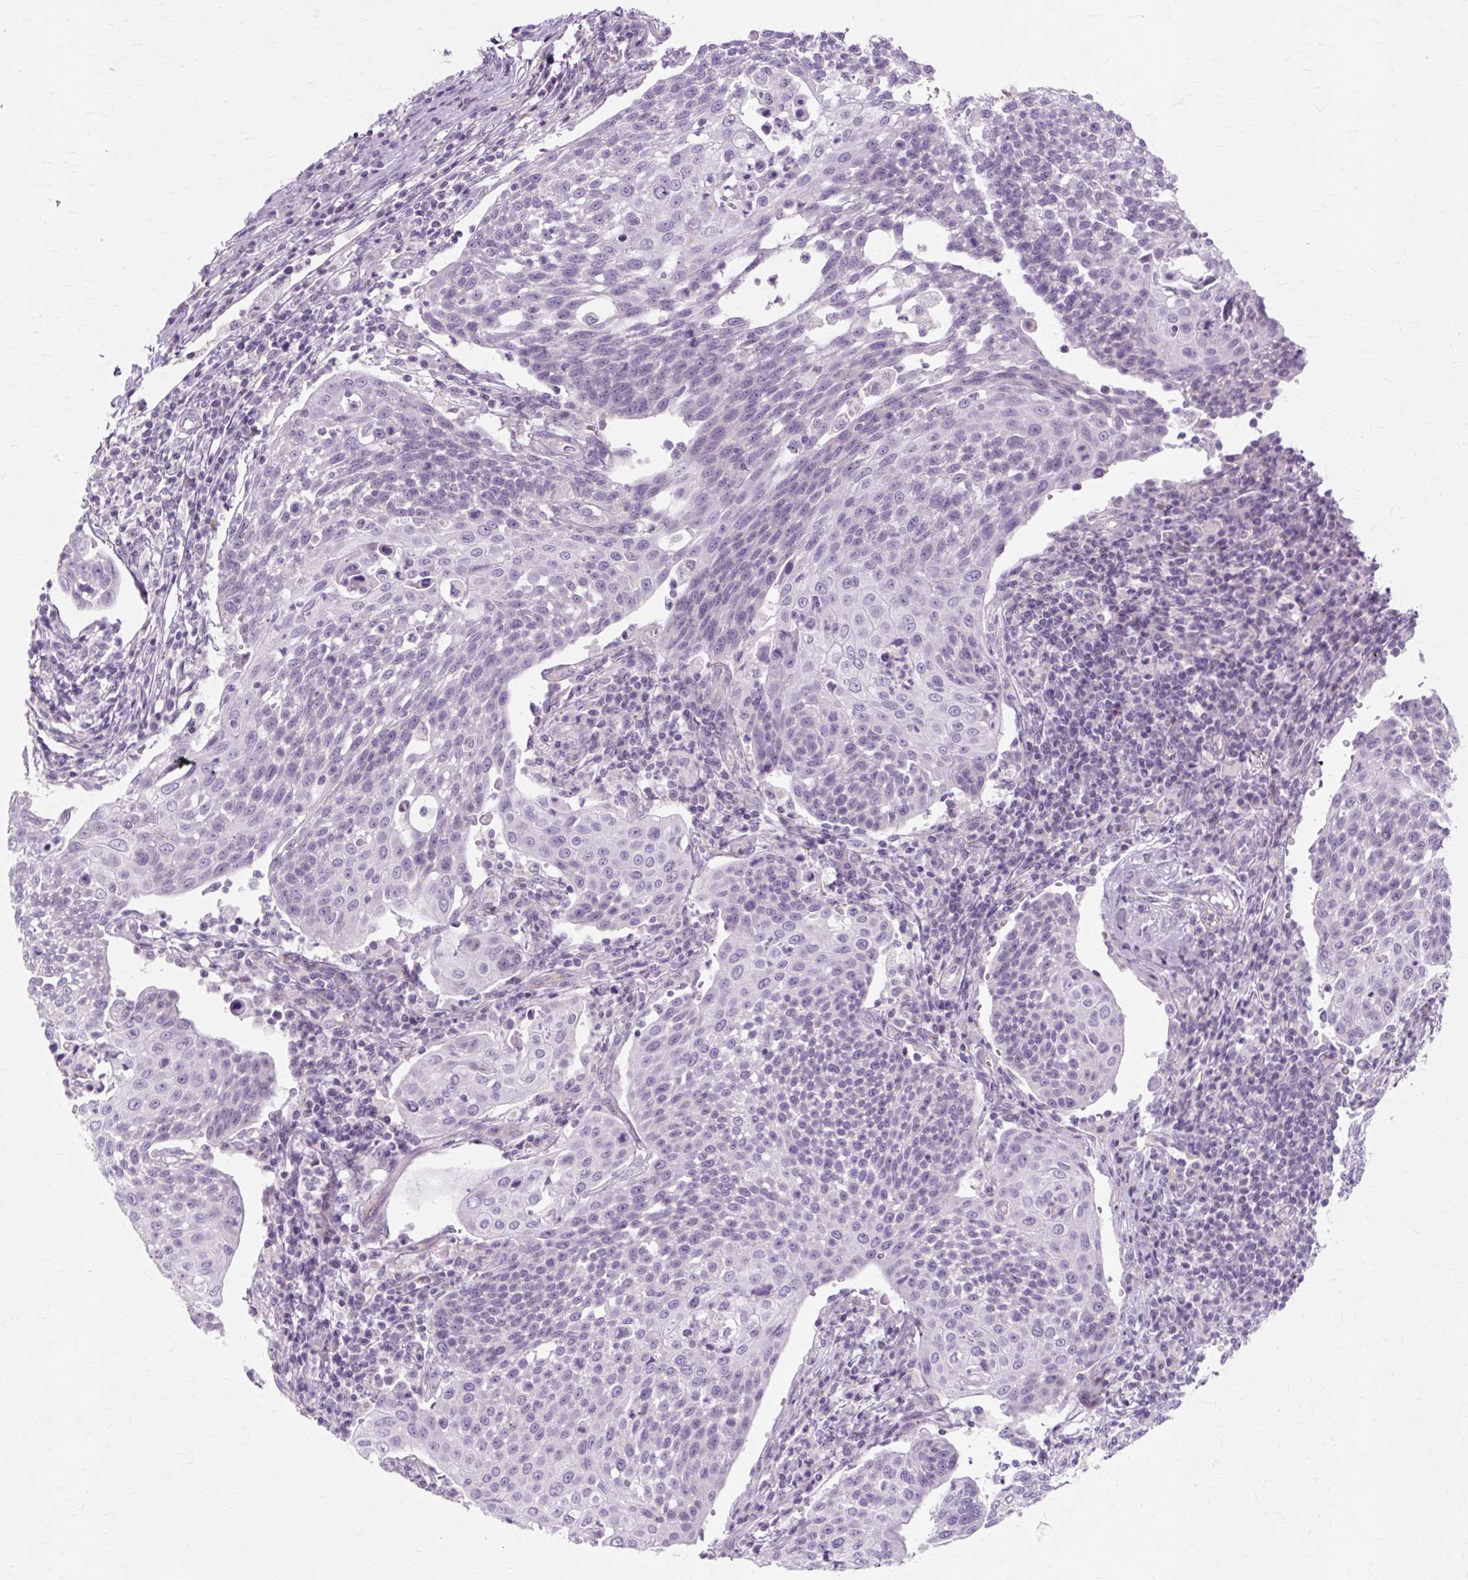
{"staining": {"intensity": "negative", "quantity": "none", "location": "none"}, "tissue": "cervical cancer", "cell_type": "Tumor cells", "image_type": "cancer", "snomed": [{"axis": "morphology", "description": "Squamous cell carcinoma, NOS"}, {"axis": "topography", "description": "Cervix"}], "caption": "High power microscopy image of an IHC photomicrograph of cervical cancer (squamous cell carcinoma), revealing no significant expression in tumor cells. The staining was performed using DAB to visualize the protein expression in brown, while the nuclei were stained in blue with hematoxylin (Magnification: 20x).", "gene": "ZNF35", "patient": {"sex": "female", "age": 34}}